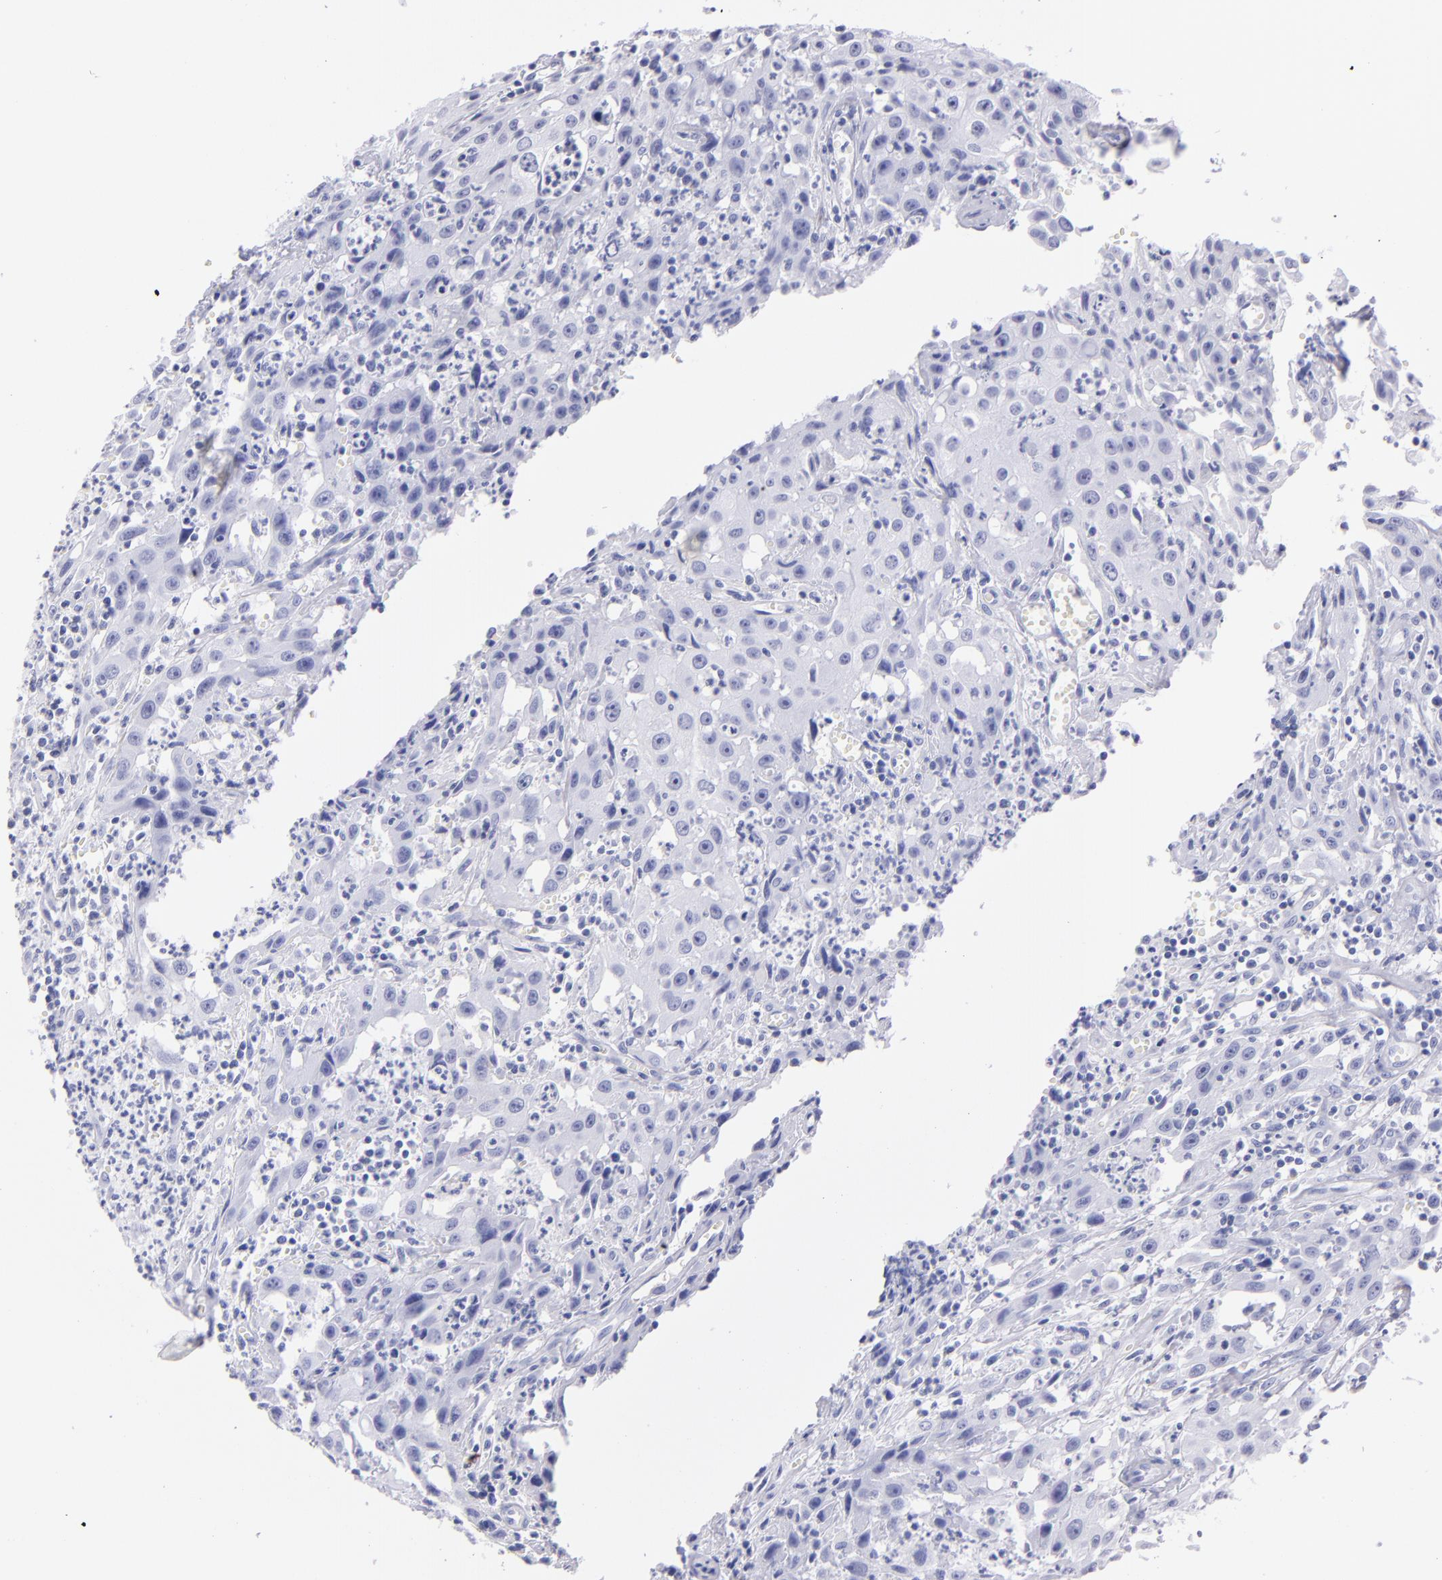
{"staining": {"intensity": "negative", "quantity": "none", "location": "none"}, "tissue": "urothelial cancer", "cell_type": "Tumor cells", "image_type": "cancer", "snomed": [{"axis": "morphology", "description": "Urothelial carcinoma, High grade"}, {"axis": "topography", "description": "Urinary bladder"}], "caption": "An IHC micrograph of high-grade urothelial carcinoma is shown. There is no staining in tumor cells of high-grade urothelial carcinoma.", "gene": "PRPH", "patient": {"sex": "male", "age": 66}}